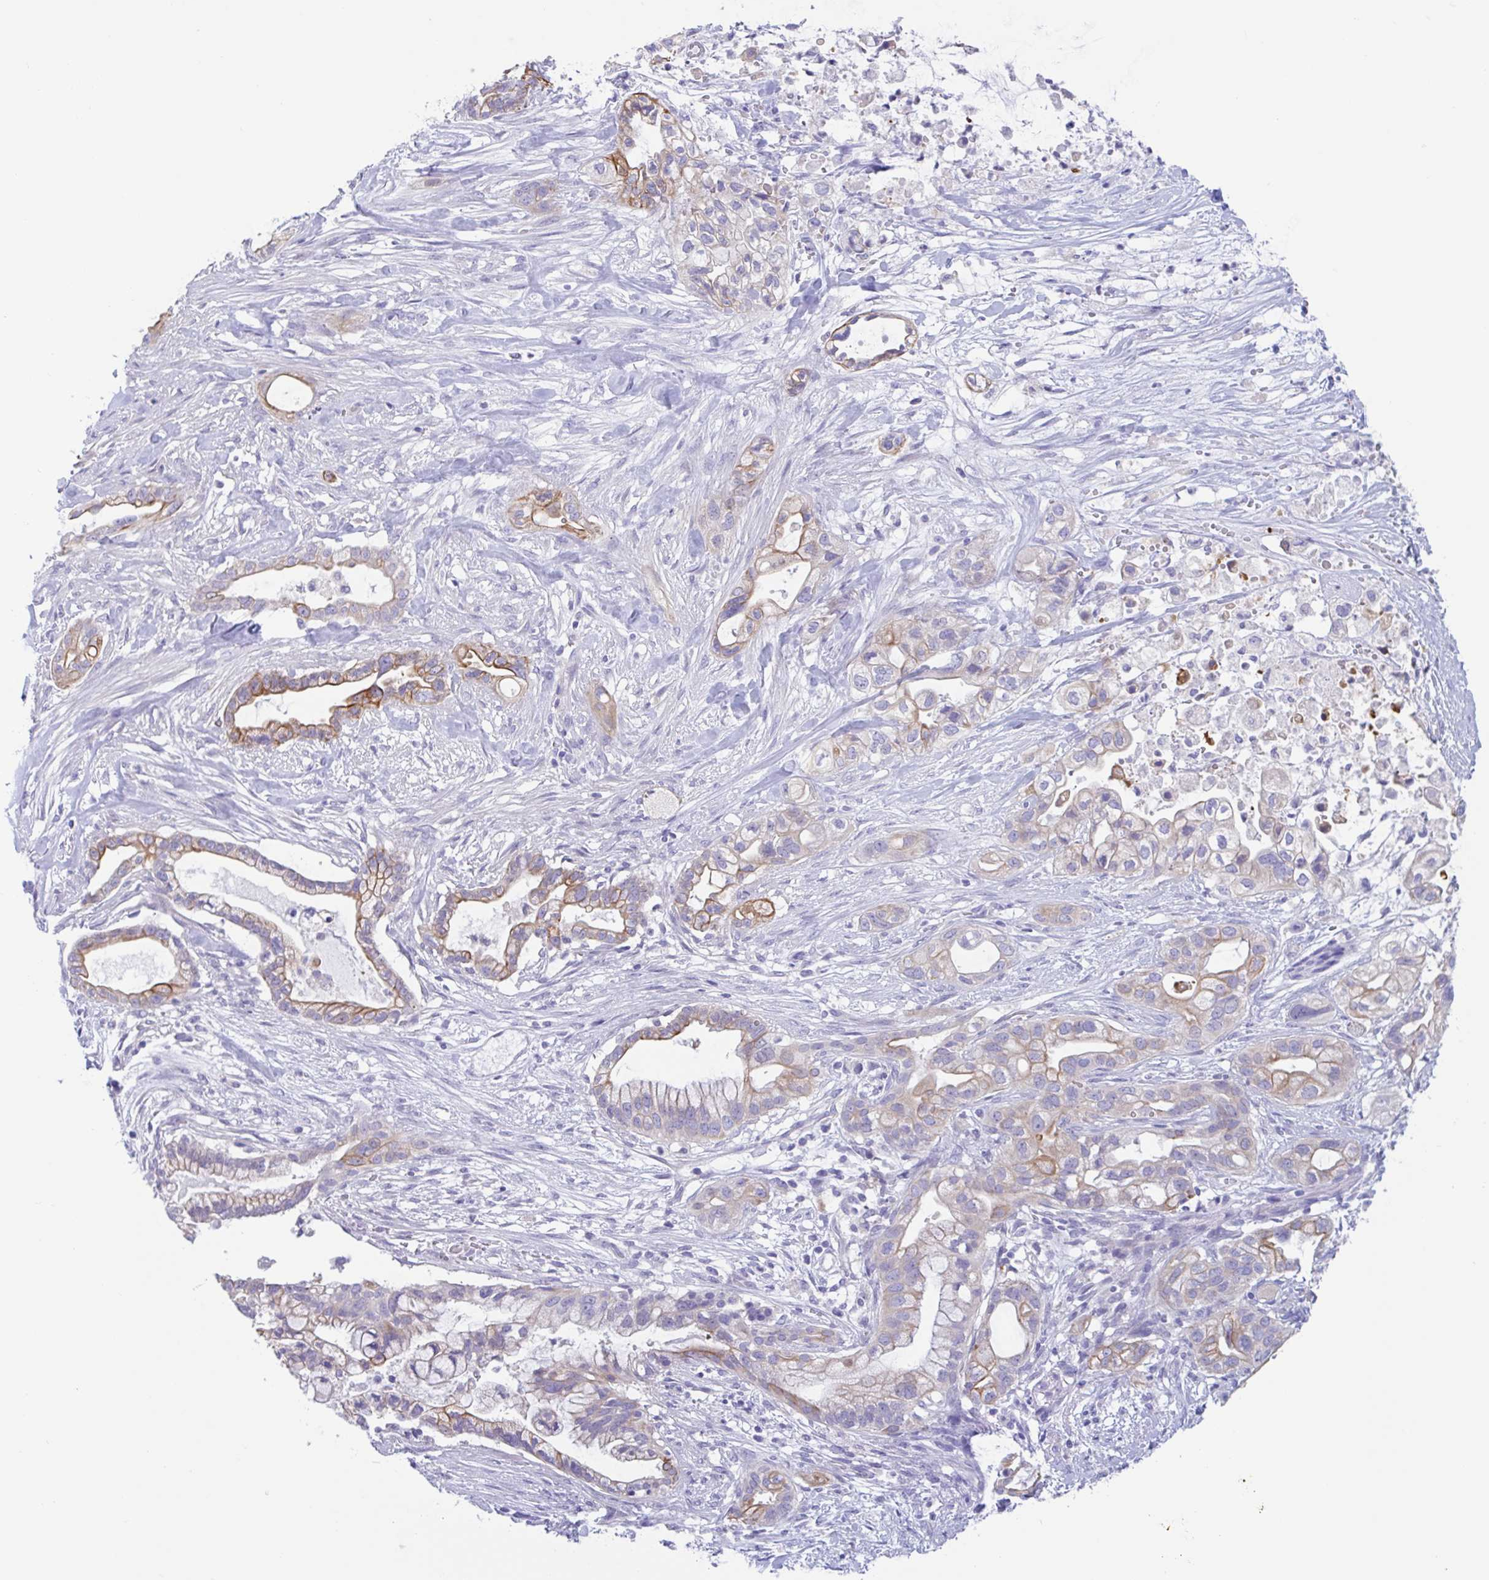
{"staining": {"intensity": "moderate", "quantity": ">75%", "location": "cytoplasmic/membranous"}, "tissue": "pancreatic cancer", "cell_type": "Tumor cells", "image_type": "cancer", "snomed": [{"axis": "morphology", "description": "Adenocarcinoma, NOS"}, {"axis": "topography", "description": "Pancreas"}], "caption": "DAB (3,3'-diaminobenzidine) immunohistochemical staining of human adenocarcinoma (pancreatic) reveals moderate cytoplasmic/membranous protein positivity in approximately >75% of tumor cells.", "gene": "OR6N2", "patient": {"sex": "male", "age": 44}}